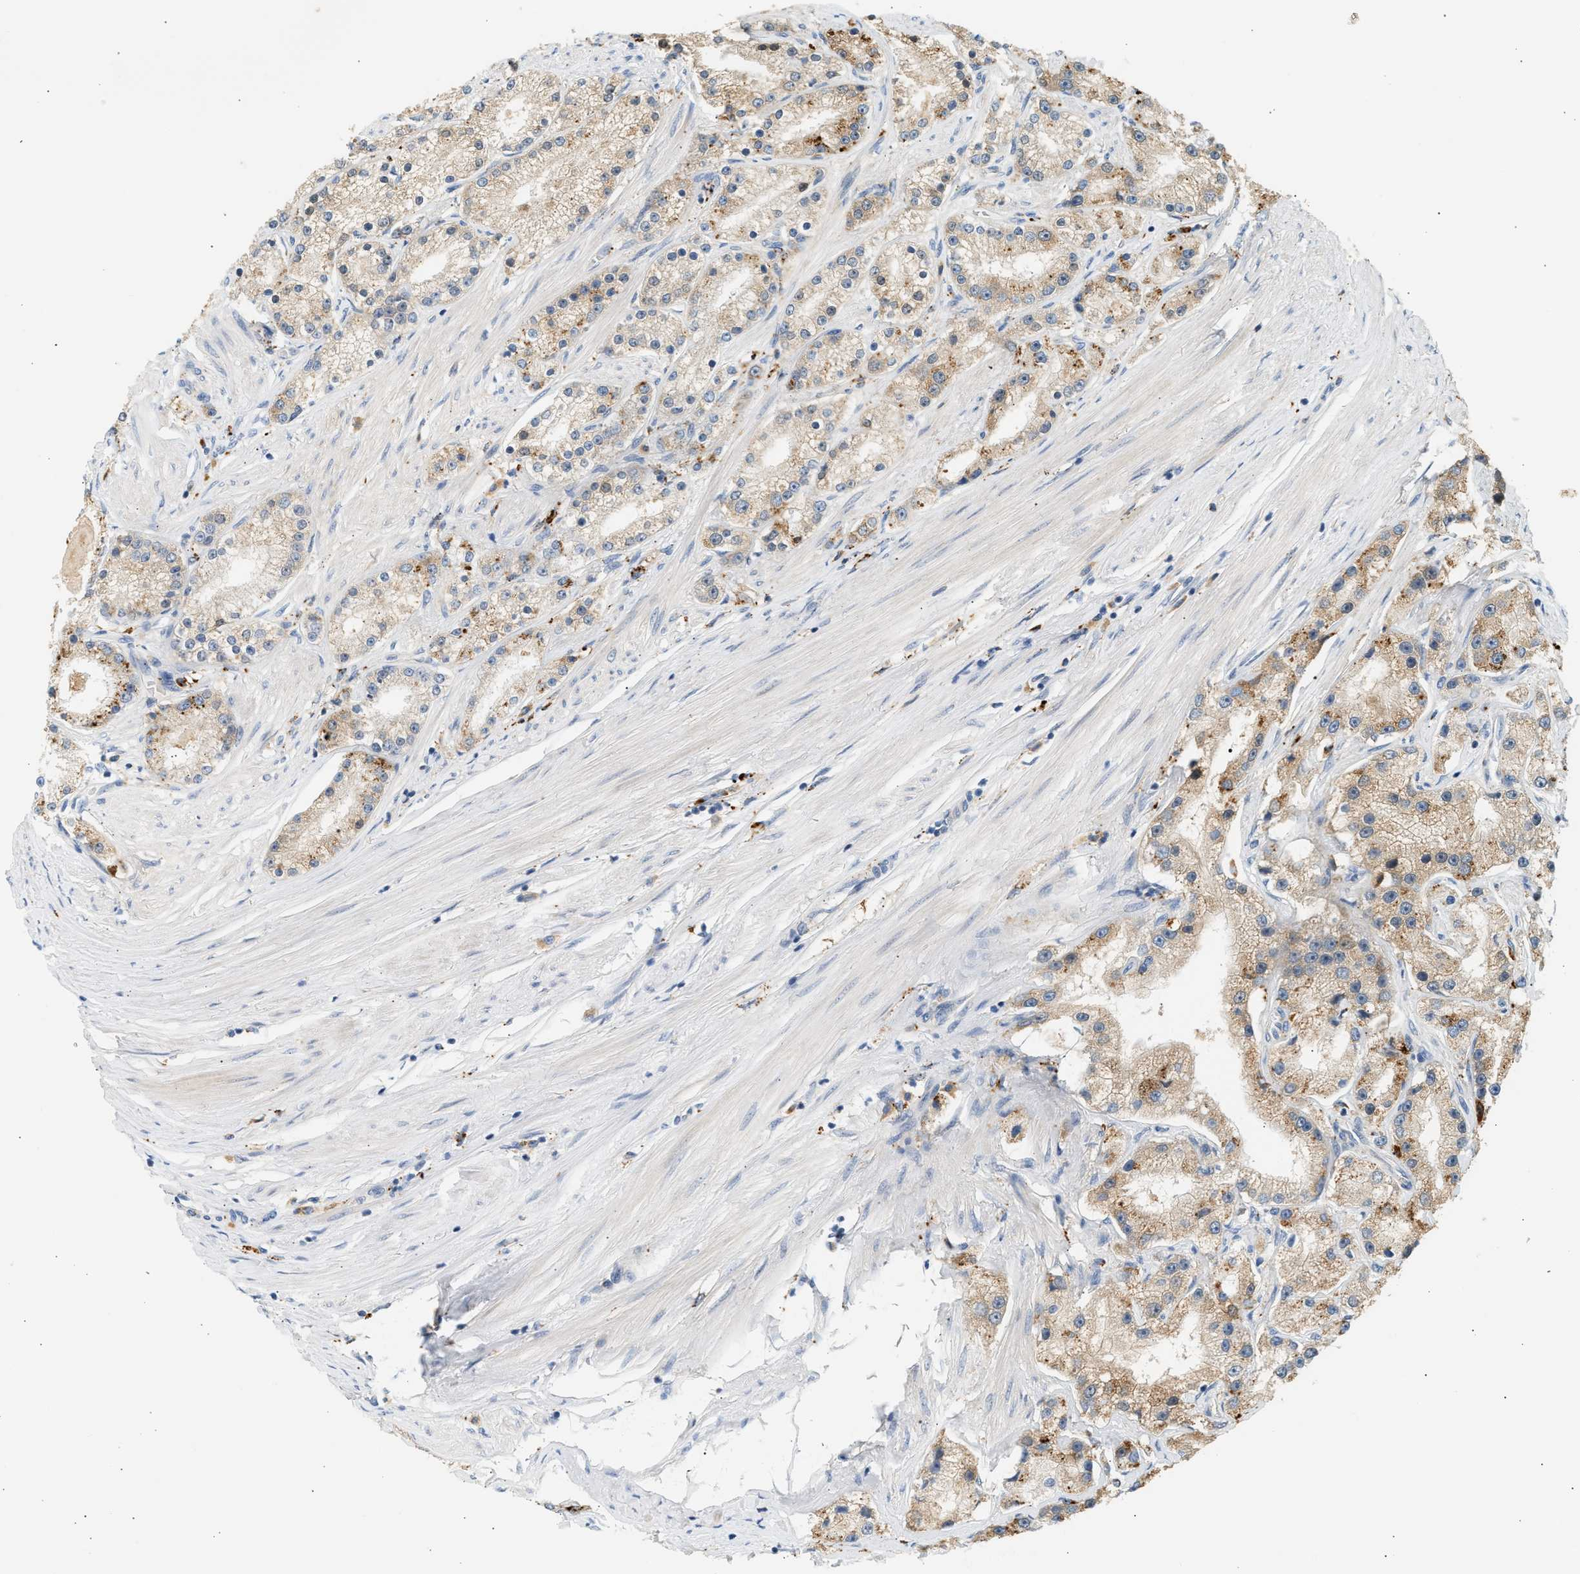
{"staining": {"intensity": "weak", "quantity": ">75%", "location": "cytoplasmic/membranous"}, "tissue": "prostate cancer", "cell_type": "Tumor cells", "image_type": "cancer", "snomed": [{"axis": "morphology", "description": "Adenocarcinoma, Low grade"}, {"axis": "topography", "description": "Prostate"}], "caption": "IHC micrograph of neoplastic tissue: human prostate cancer (low-grade adenocarcinoma) stained using IHC shows low levels of weak protein expression localized specifically in the cytoplasmic/membranous of tumor cells, appearing as a cytoplasmic/membranous brown color.", "gene": "ENTHD1", "patient": {"sex": "male", "age": 63}}